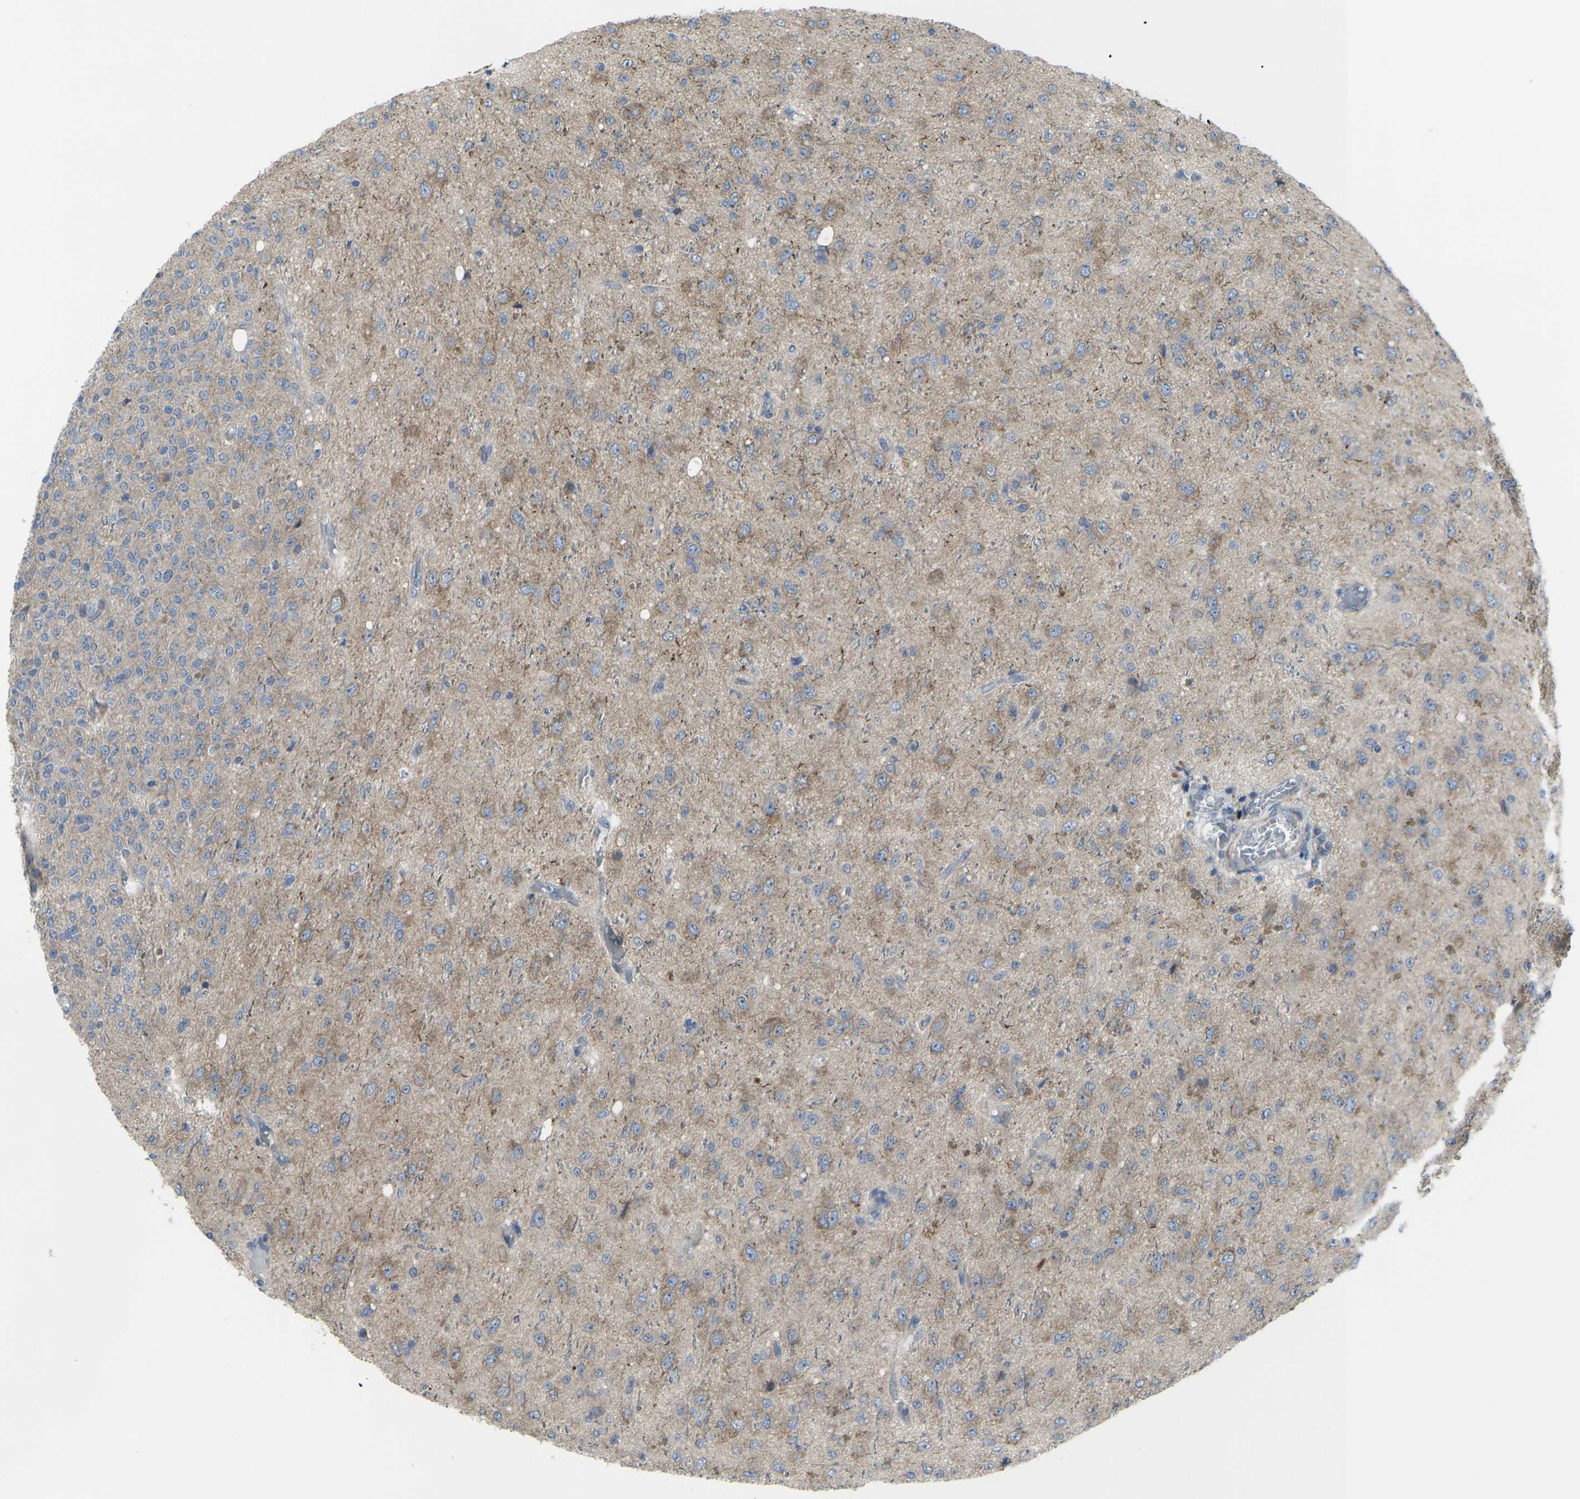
{"staining": {"intensity": "moderate", "quantity": ">75%", "location": "cytoplasmic/membranous"}, "tissue": "glioma", "cell_type": "Tumor cells", "image_type": "cancer", "snomed": [{"axis": "morphology", "description": "Glioma, malignant, High grade"}, {"axis": "topography", "description": "pancreas cauda"}], "caption": "Approximately >75% of tumor cells in glioma demonstrate moderate cytoplasmic/membranous protein positivity as visualized by brown immunohistochemical staining.", "gene": "CCR10", "patient": {"sex": "male", "age": 60}}